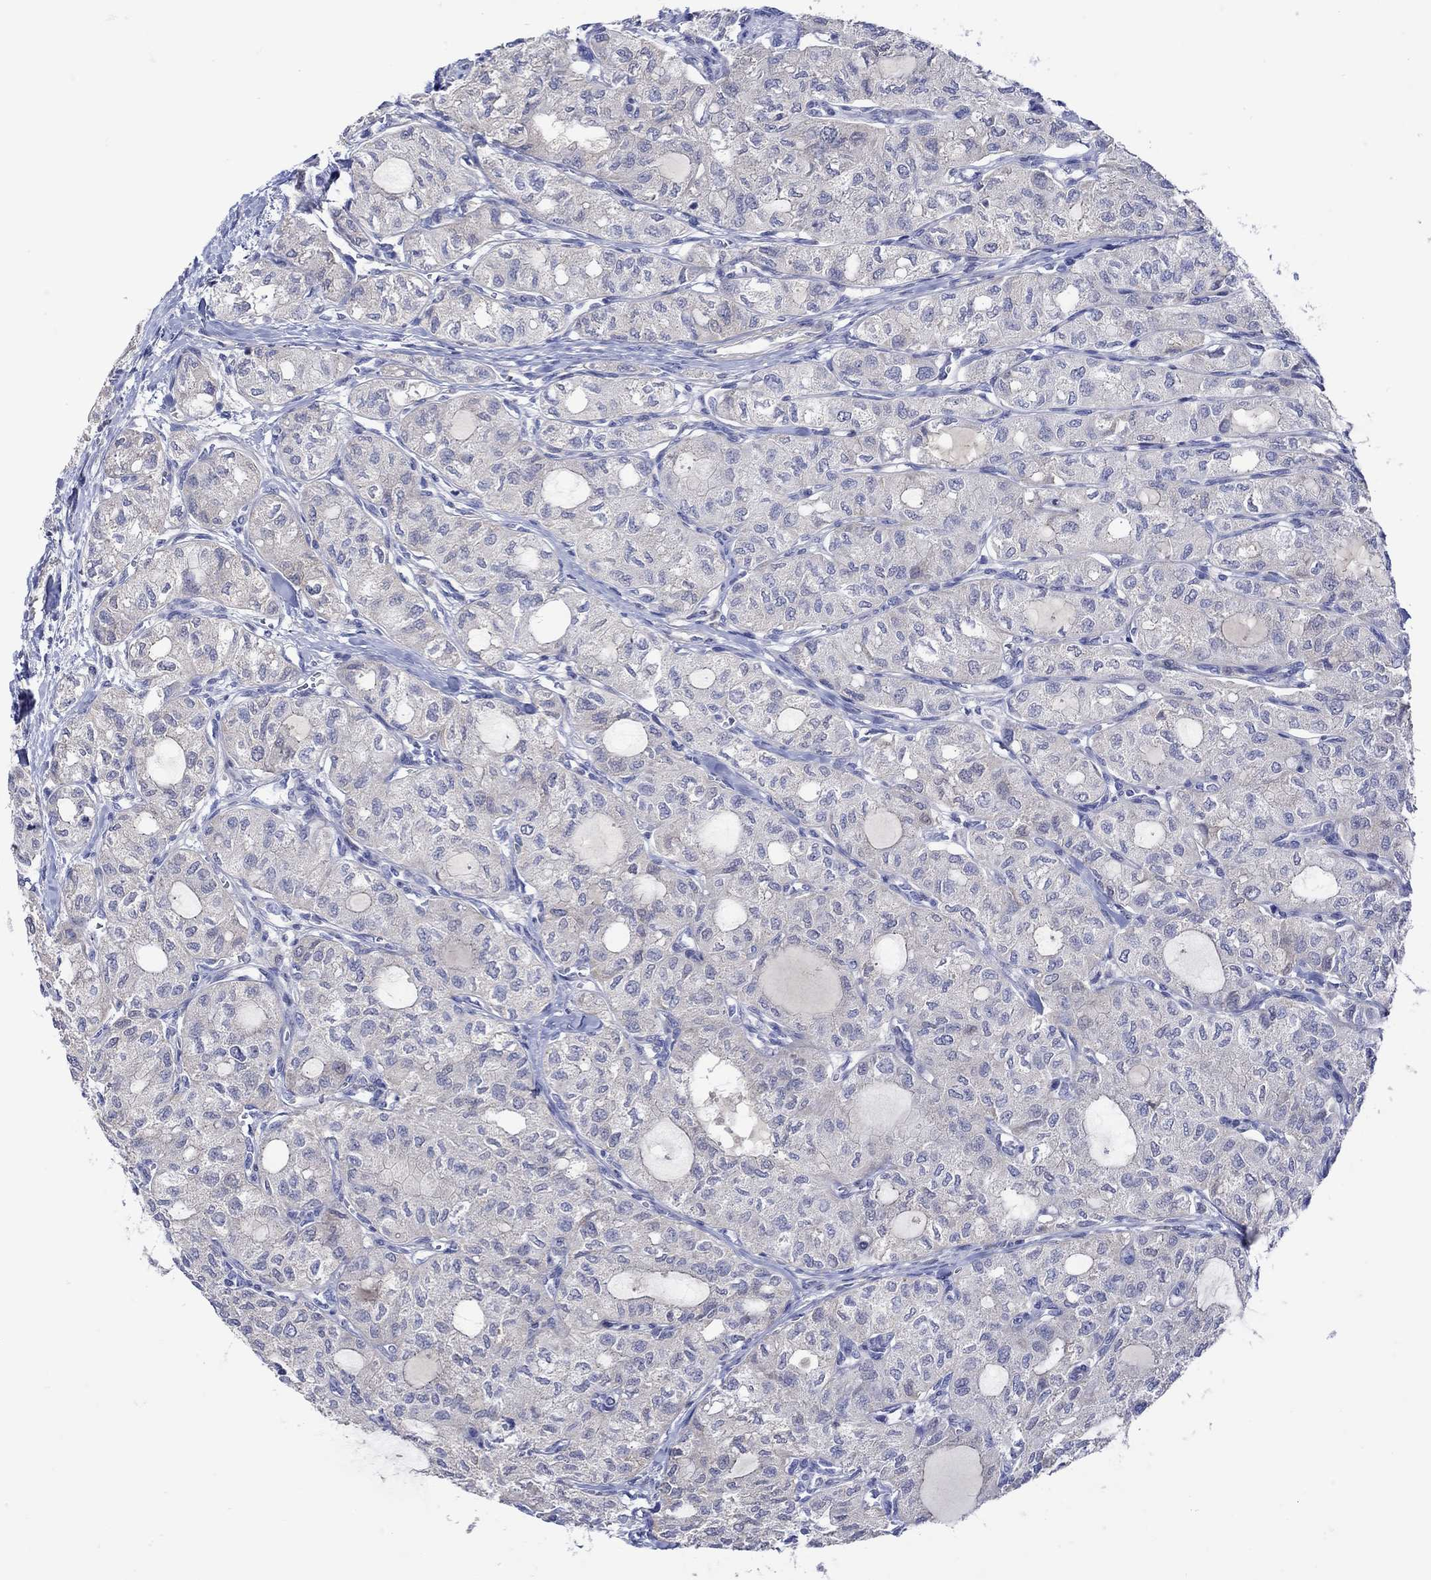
{"staining": {"intensity": "negative", "quantity": "none", "location": "none"}, "tissue": "thyroid cancer", "cell_type": "Tumor cells", "image_type": "cancer", "snomed": [{"axis": "morphology", "description": "Follicular adenoma carcinoma, NOS"}, {"axis": "topography", "description": "Thyroid gland"}], "caption": "Immunohistochemistry photomicrograph of thyroid cancer (follicular adenoma carcinoma) stained for a protein (brown), which exhibits no expression in tumor cells.", "gene": "MSI1", "patient": {"sex": "male", "age": 75}}